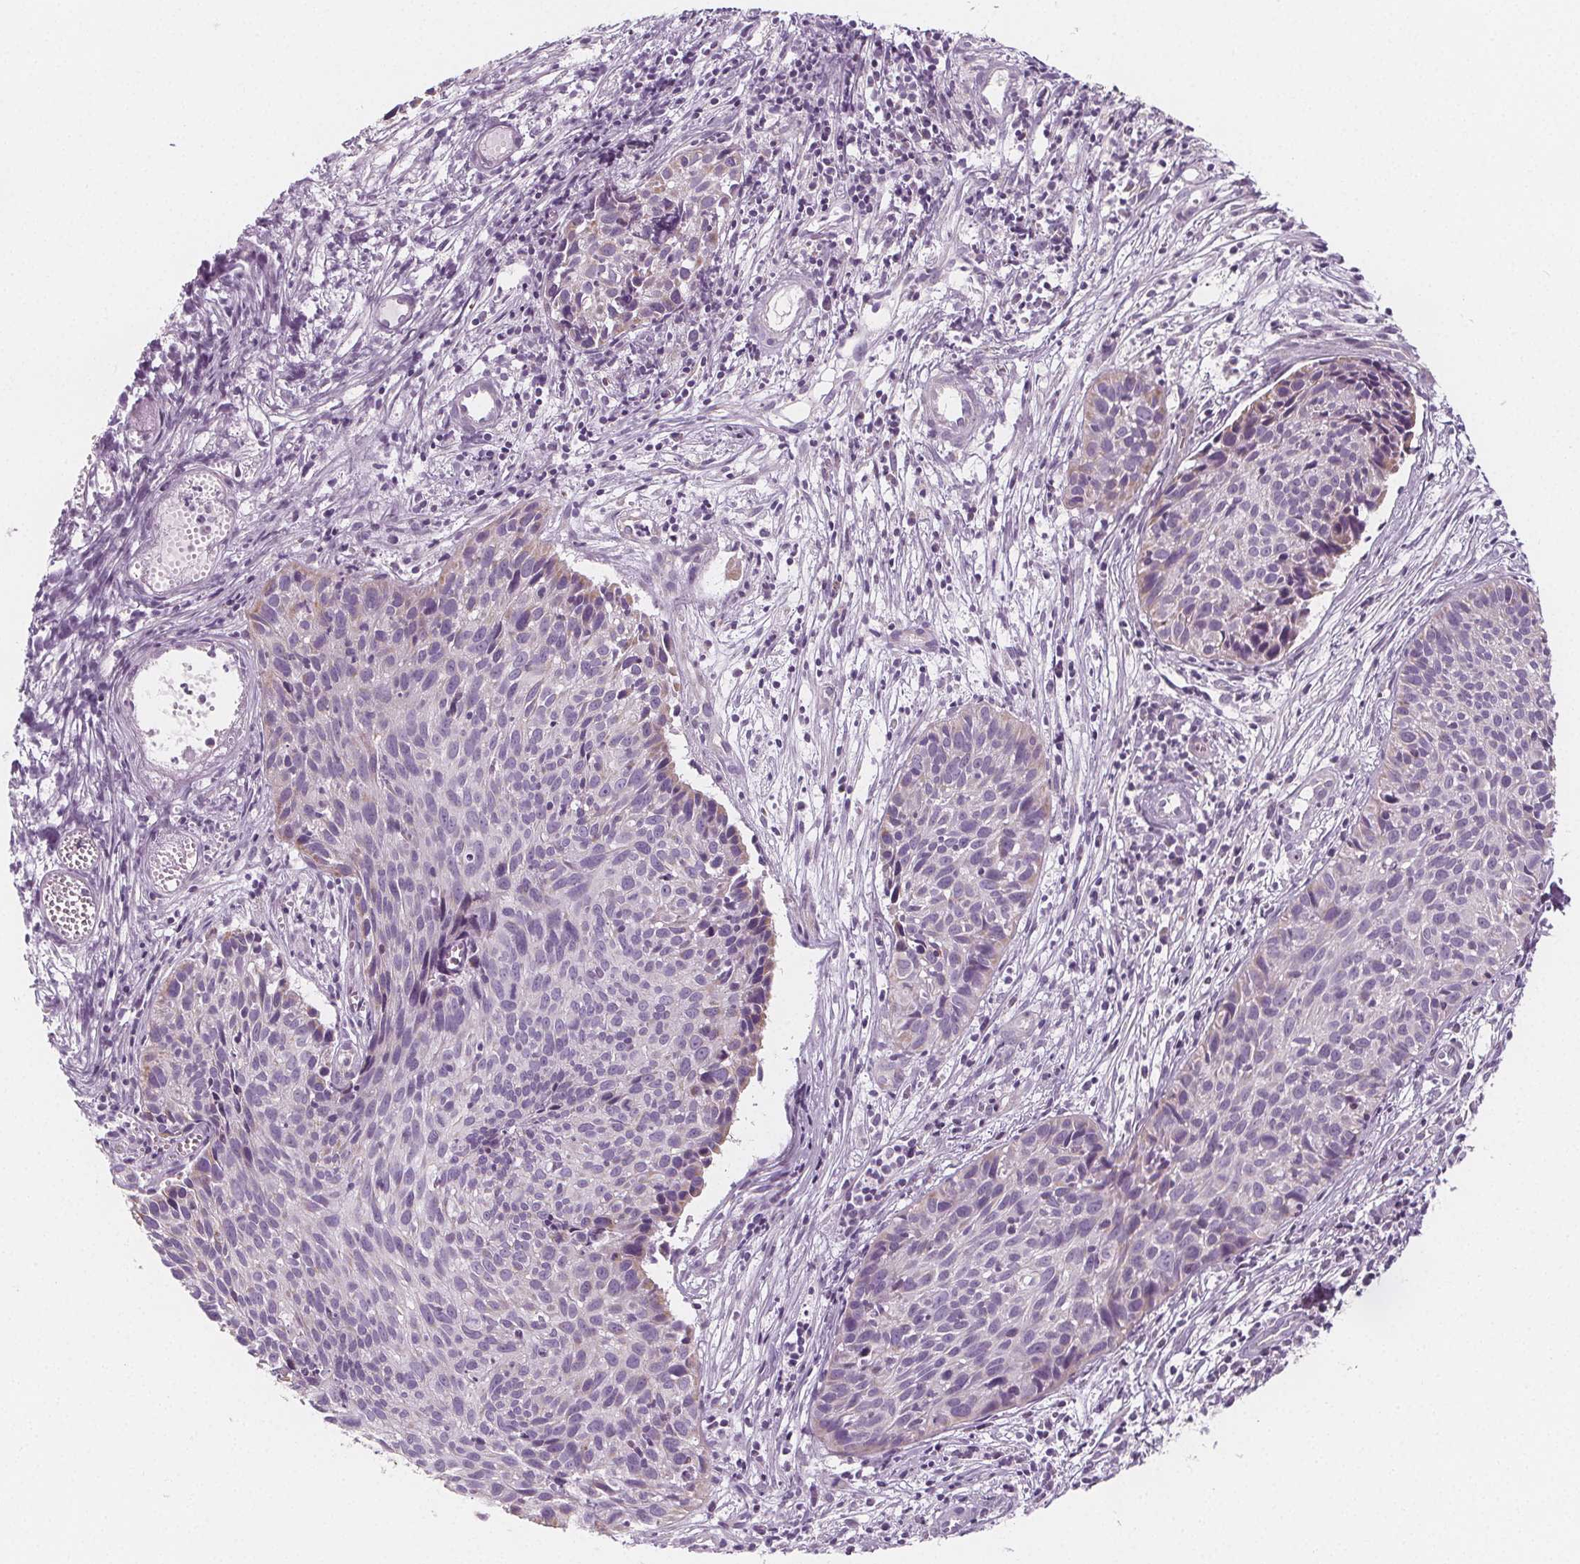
{"staining": {"intensity": "weak", "quantity": "<25%", "location": "cytoplasmic/membranous"}, "tissue": "cervical cancer", "cell_type": "Tumor cells", "image_type": "cancer", "snomed": [{"axis": "morphology", "description": "Squamous cell carcinoma, NOS"}, {"axis": "topography", "description": "Cervix"}], "caption": "Immunohistochemistry (IHC) of cervical cancer demonstrates no positivity in tumor cells. (Brightfield microscopy of DAB immunohistochemistry (IHC) at high magnification).", "gene": "IL17C", "patient": {"sex": "female", "age": 30}}